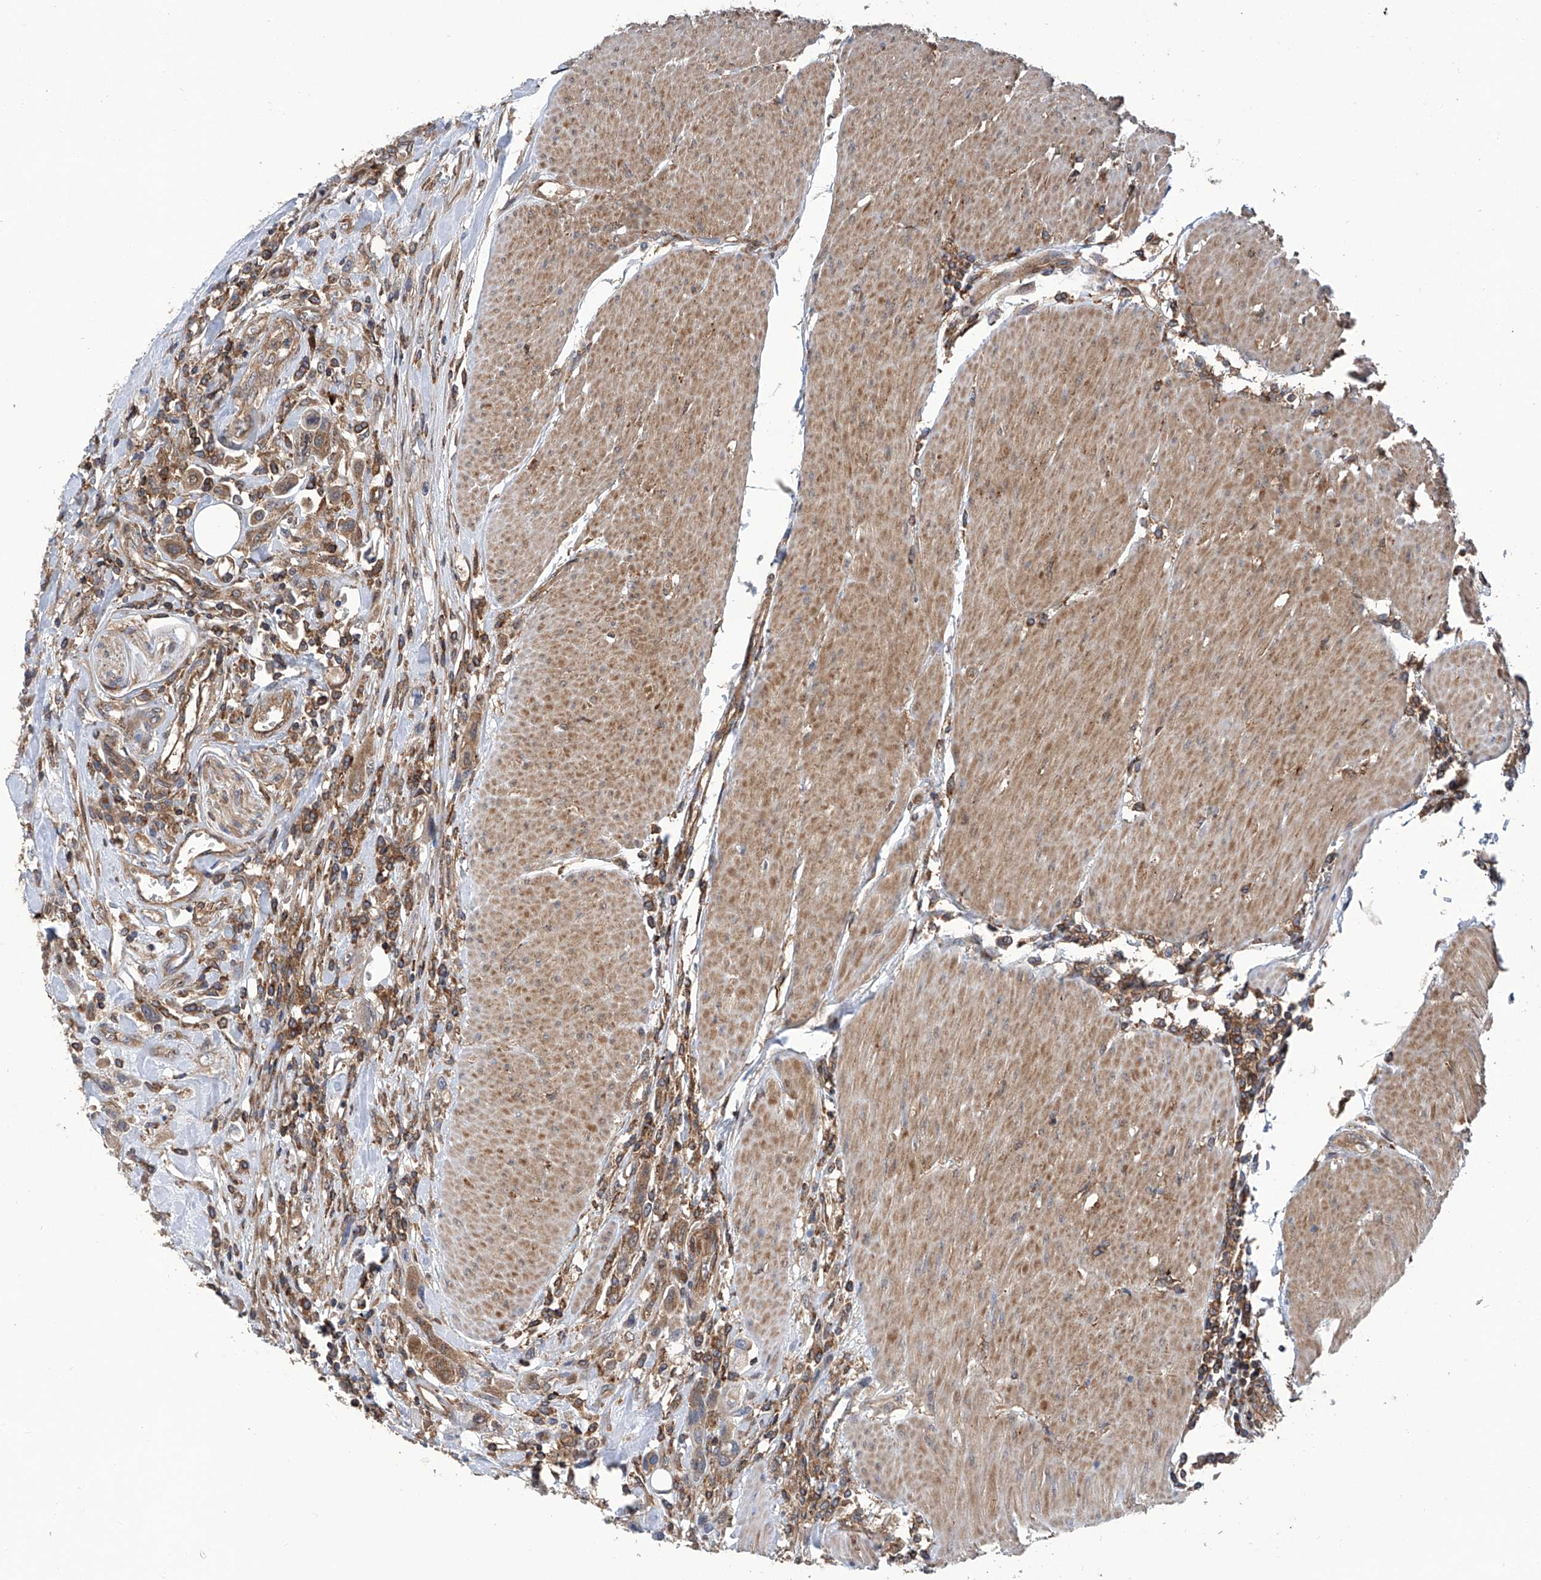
{"staining": {"intensity": "moderate", "quantity": ">75%", "location": "cytoplasmic/membranous"}, "tissue": "urothelial cancer", "cell_type": "Tumor cells", "image_type": "cancer", "snomed": [{"axis": "morphology", "description": "Urothelial carcinoma, High grade"}, {"axis": "topography", "description": "Urinary bladder"}], "caption": "Brown immunohistochemical staining in human urothelial cancer shows moderate cytoplasmic/membranous expression in about >75% of tumor cells.", "gene": "SMAP1", "patient": {"sex": "male", "age": 50}}